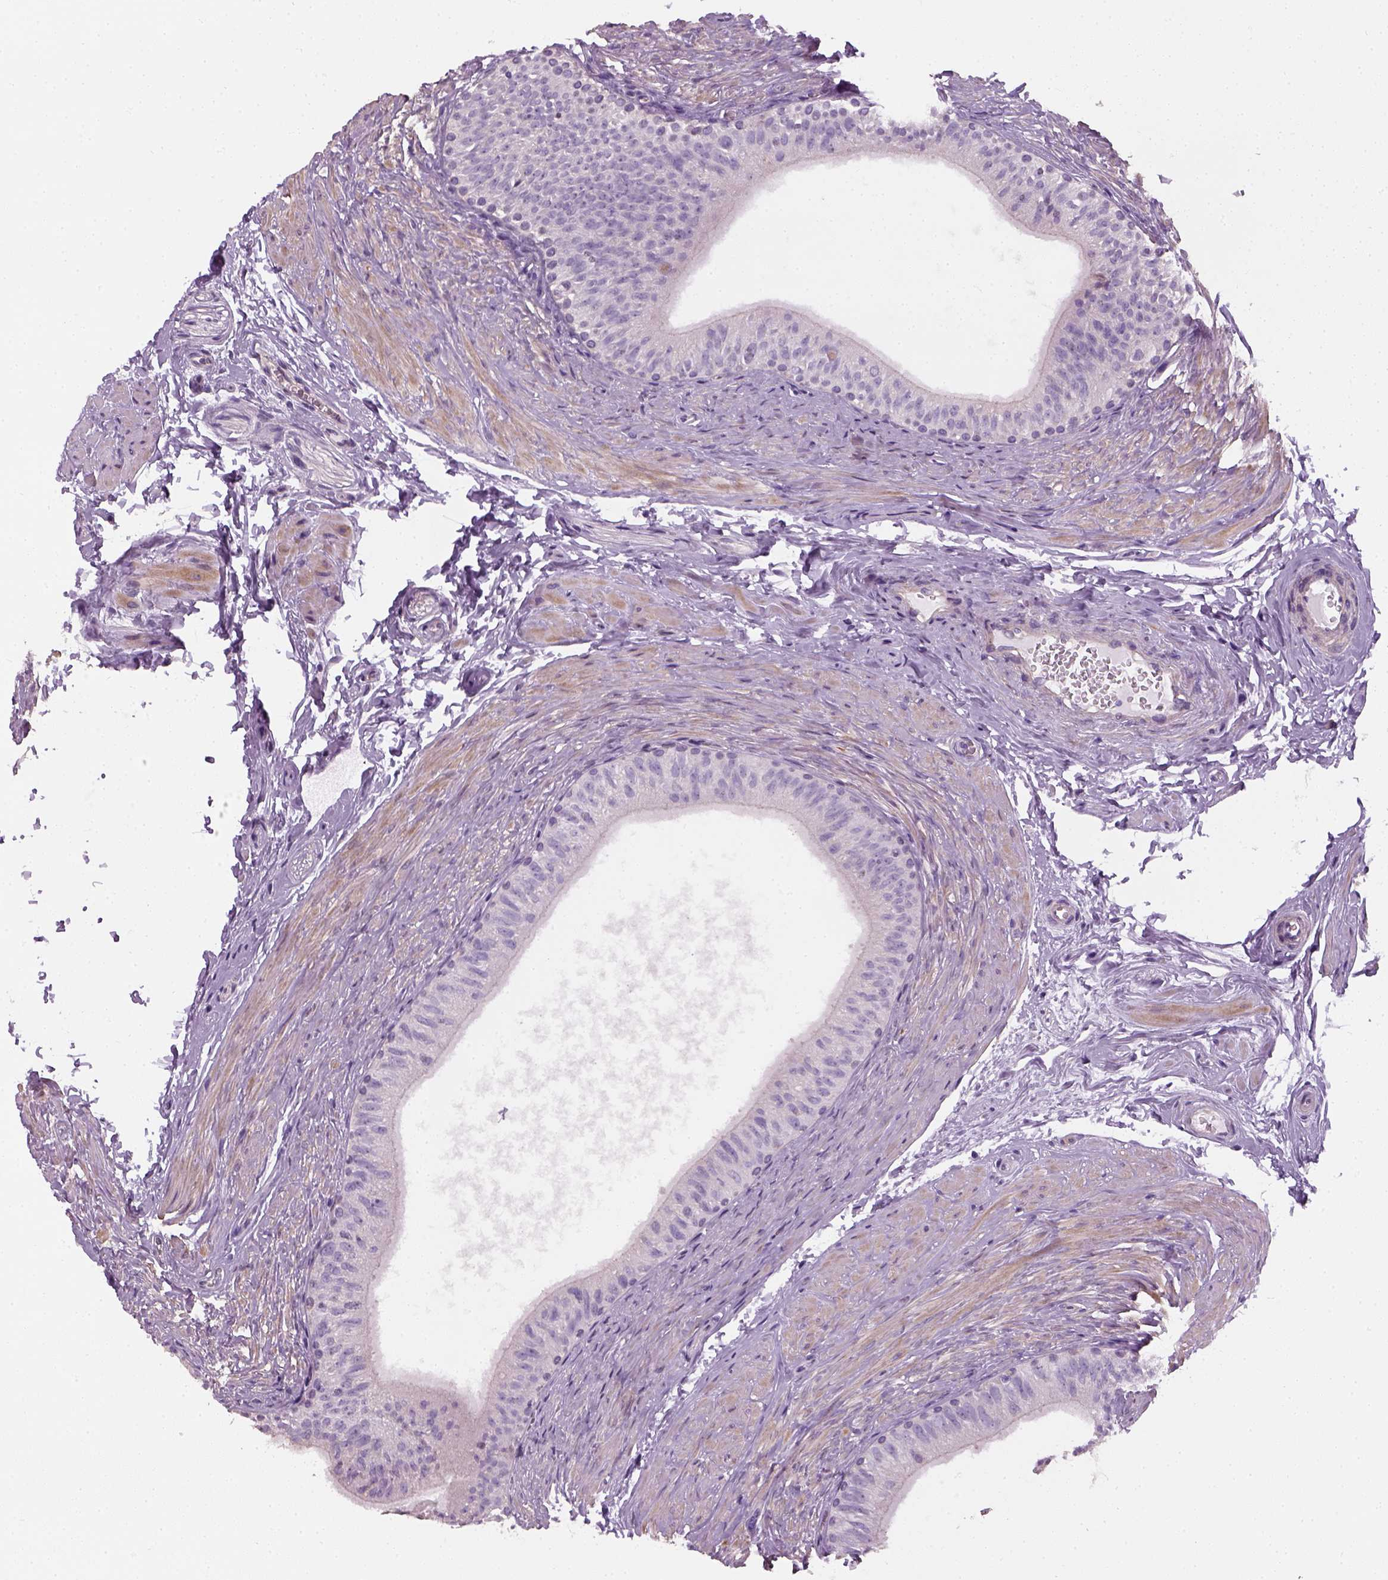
{"staining": {"intensity": "negative", "quantity": "none", "location": "none"}, "tissue": "epididymis", "cell_type": "Glandular cells", "image_type": "normal", "snomed": [{"axis": "morphology", "description": "Normal tissue, NOS"}, {"axis": "topography", "description": "Epididymis"}], "caption": "Glandular cells are negative for brown protein staining in normal epididymis. (DAB (3,3'-diaminobenzidine) immunohistochemistry, high magnification).", "gene": "ELOVL3", "patient": {"sex": "male", "age": 36}}